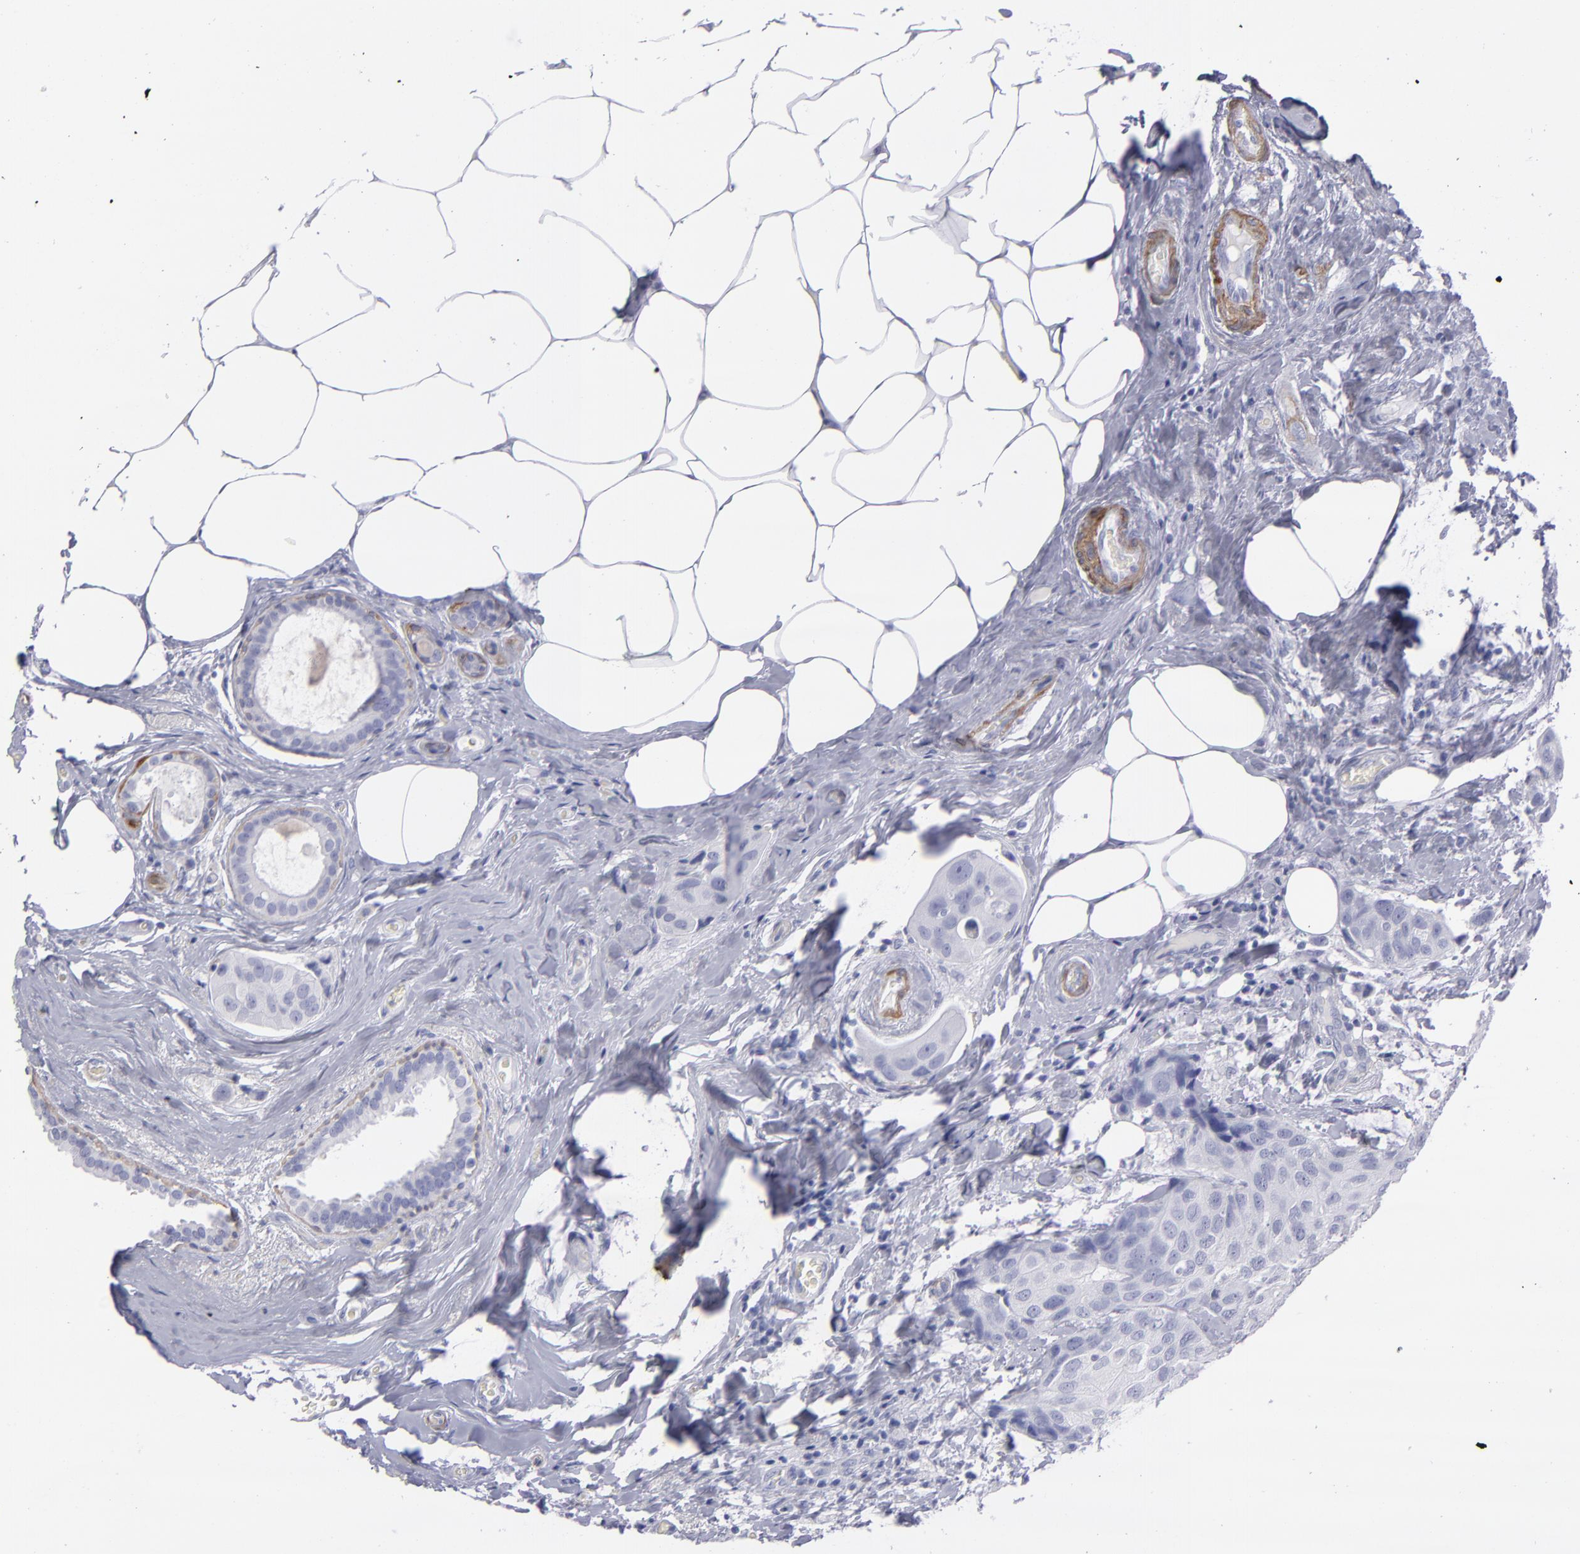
{"staining": {"intensity": "negative", "quantity": "none", "location": "none"}, "tissue": "breast cancer", "cell_type": "Tumor cells", "image_type": "cancer", "snomed": [{"axis": "morphology", "description": "Duct carcinoma"}, {"axis": "topography", "description": "Breast"}], "caption": "Breast intraductal carcinoma was stained to show a protein in brown. There is no significant positivity in tumor cells.", "gene": "MYH11", "patient": {"sex": "female", "age": 68}}